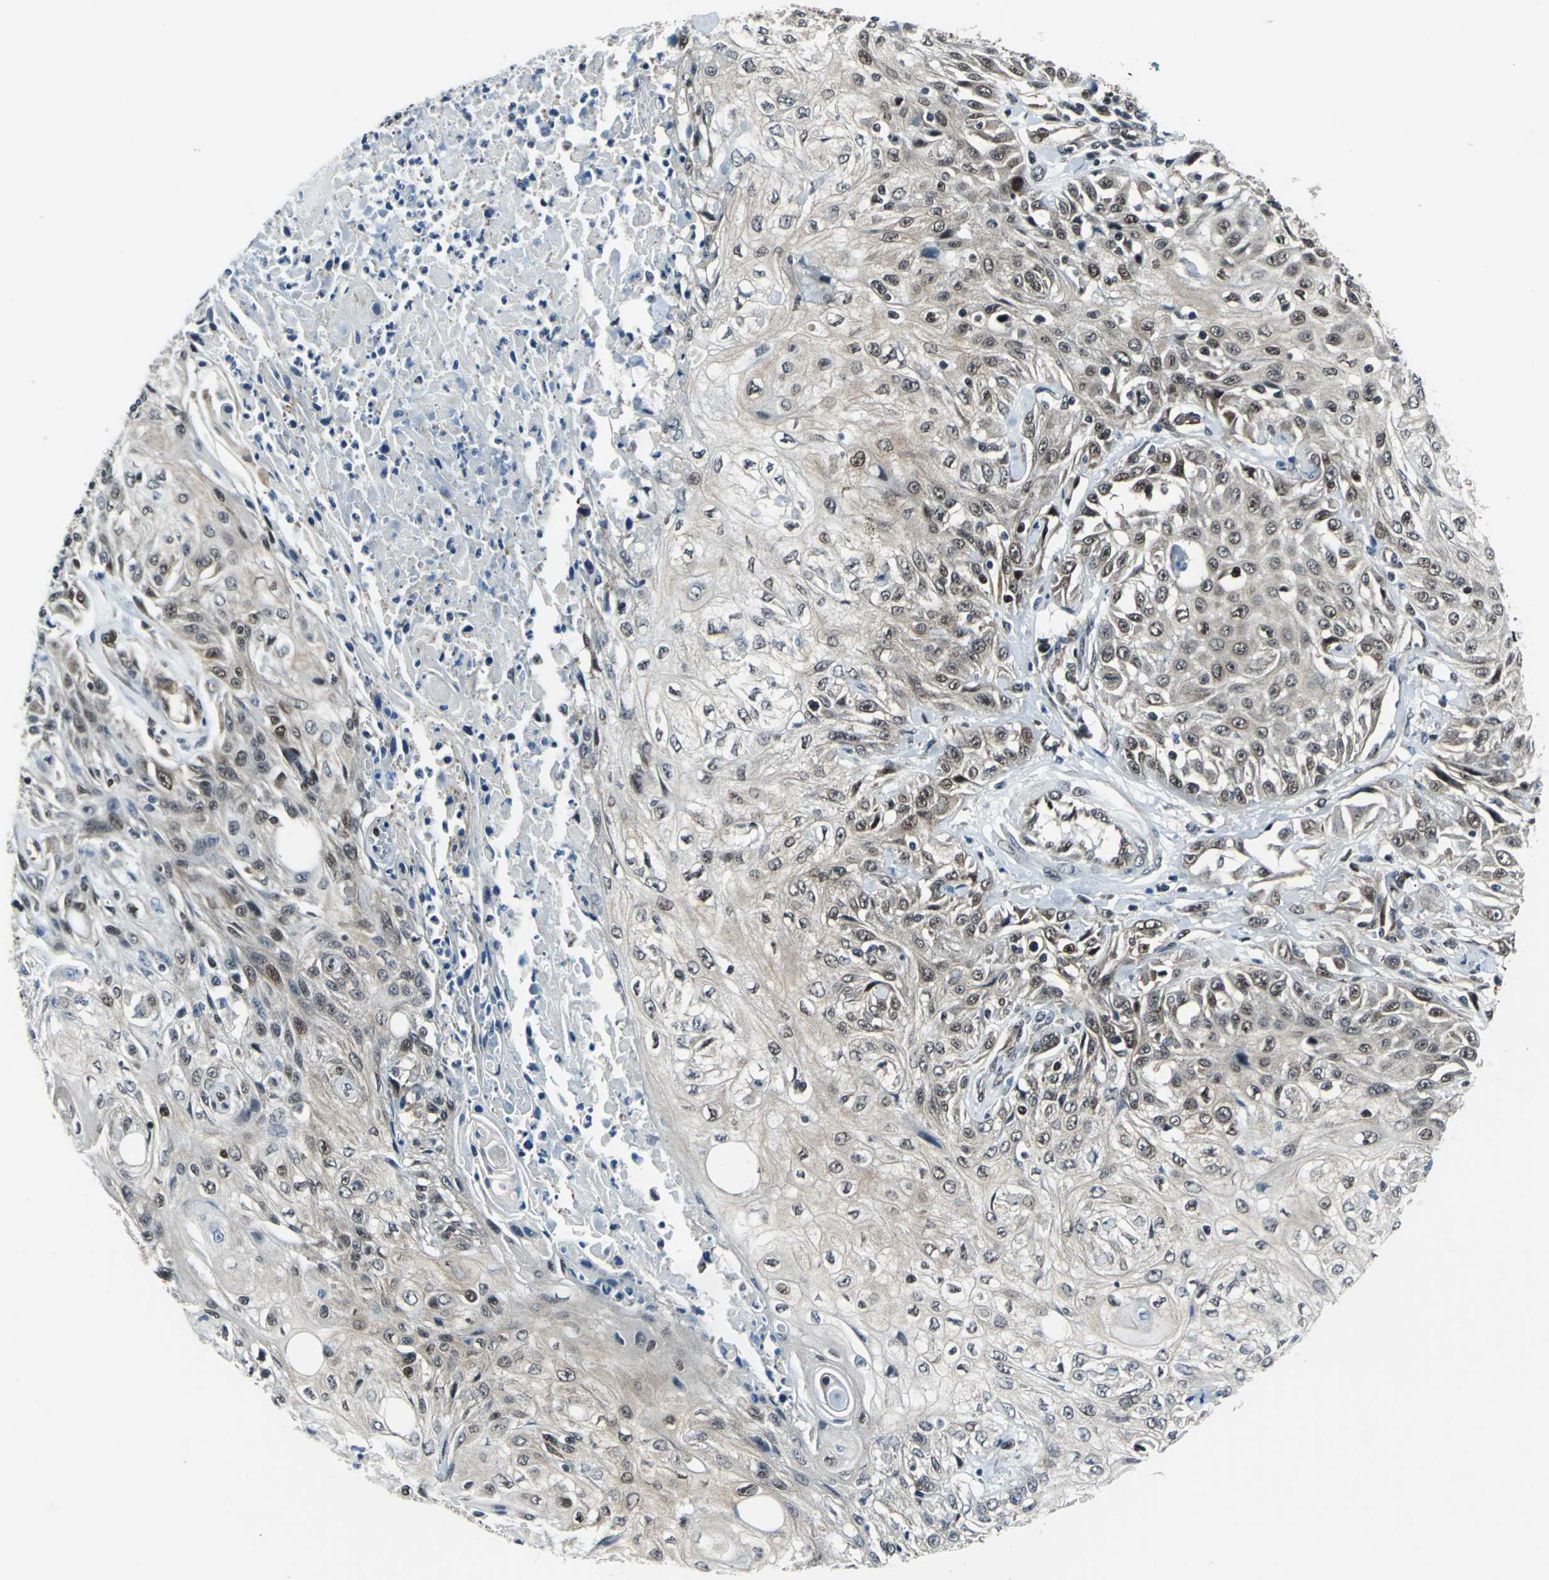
{"staining": {"intensity": "weak", "quantity": "25%-75%", "location": "cytoplasmic/membranous,nuclear"}, "tissue": "skin cancer", "cell_type": "Tumor cells", "image_type": "cancer", "snomed": [{"axis": "morphology", "description": "Squamous cell carcinoma, NOS"}, {"axis": "topography", "description": "Skin"}], "caption": "Immunohistochemistry (IHC) (DAB) staining of skin squamous cell carcinoma demonstrates weak cytoplasmic/membranous and nuclear protein expression in approximately 25%-75% of tumor cells.", "gene": "POLR3K", "patient": {"sex": "male", "age": 75}}